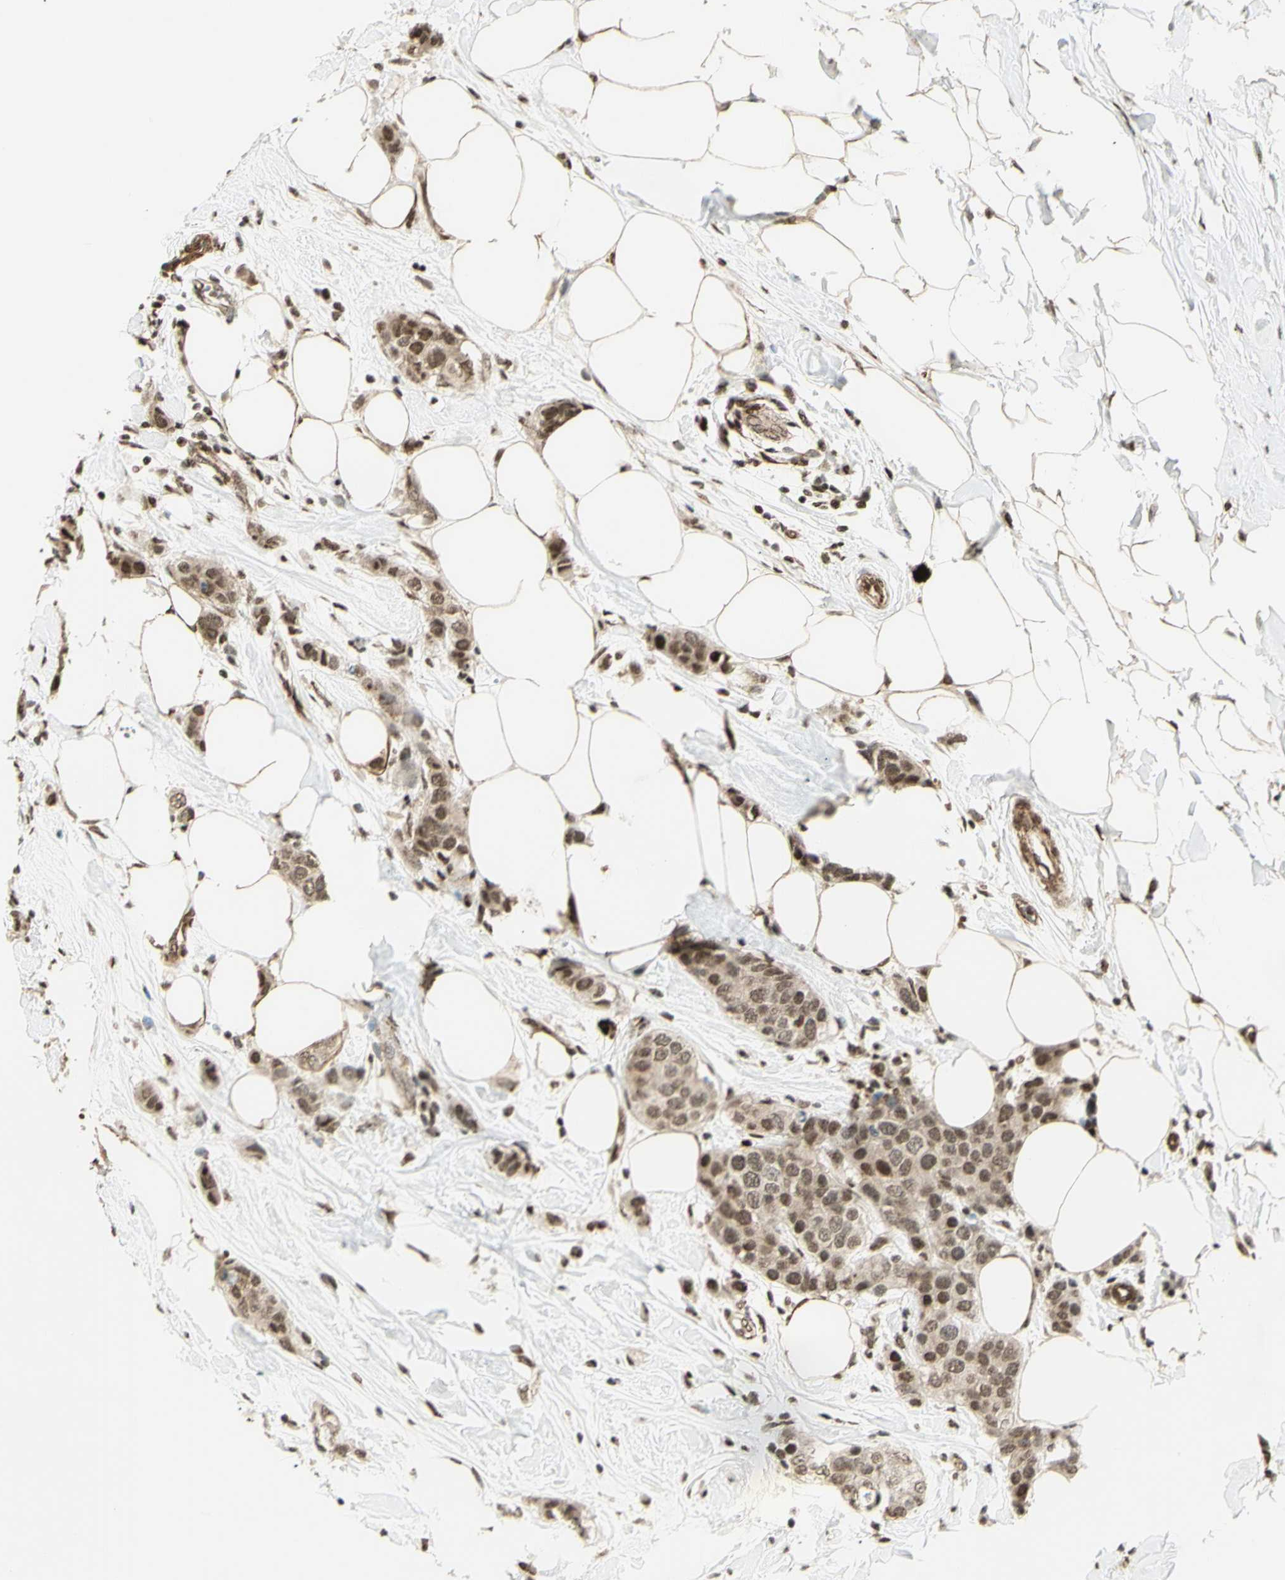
{"staining": {"intensity": "moderate", "quantity": ">75%", "location": "nuclear"}, "tissue": "breast cancer", "cell_type": "Tumor cells", "image_type": "cancer", "snomed": [{"axis": "morphology", "description": "Normal tissue, NOS"}, {"axis": "morphology", "description": "Duct carcinoma"}, {"axis": "topography", "description": "Breast"}], "caption": "IHC photomicrograph of neoplastic tissue: breast intraductal carcinoma stained using immunohistochemistry (IHC) displays medium levels of moderate protein expression localized specifically in the nuclear of tumor cells, appearing as a nuclear brown color.", "gene": "ZMYM6", "patient": {"sex": "female", "age": 50}}